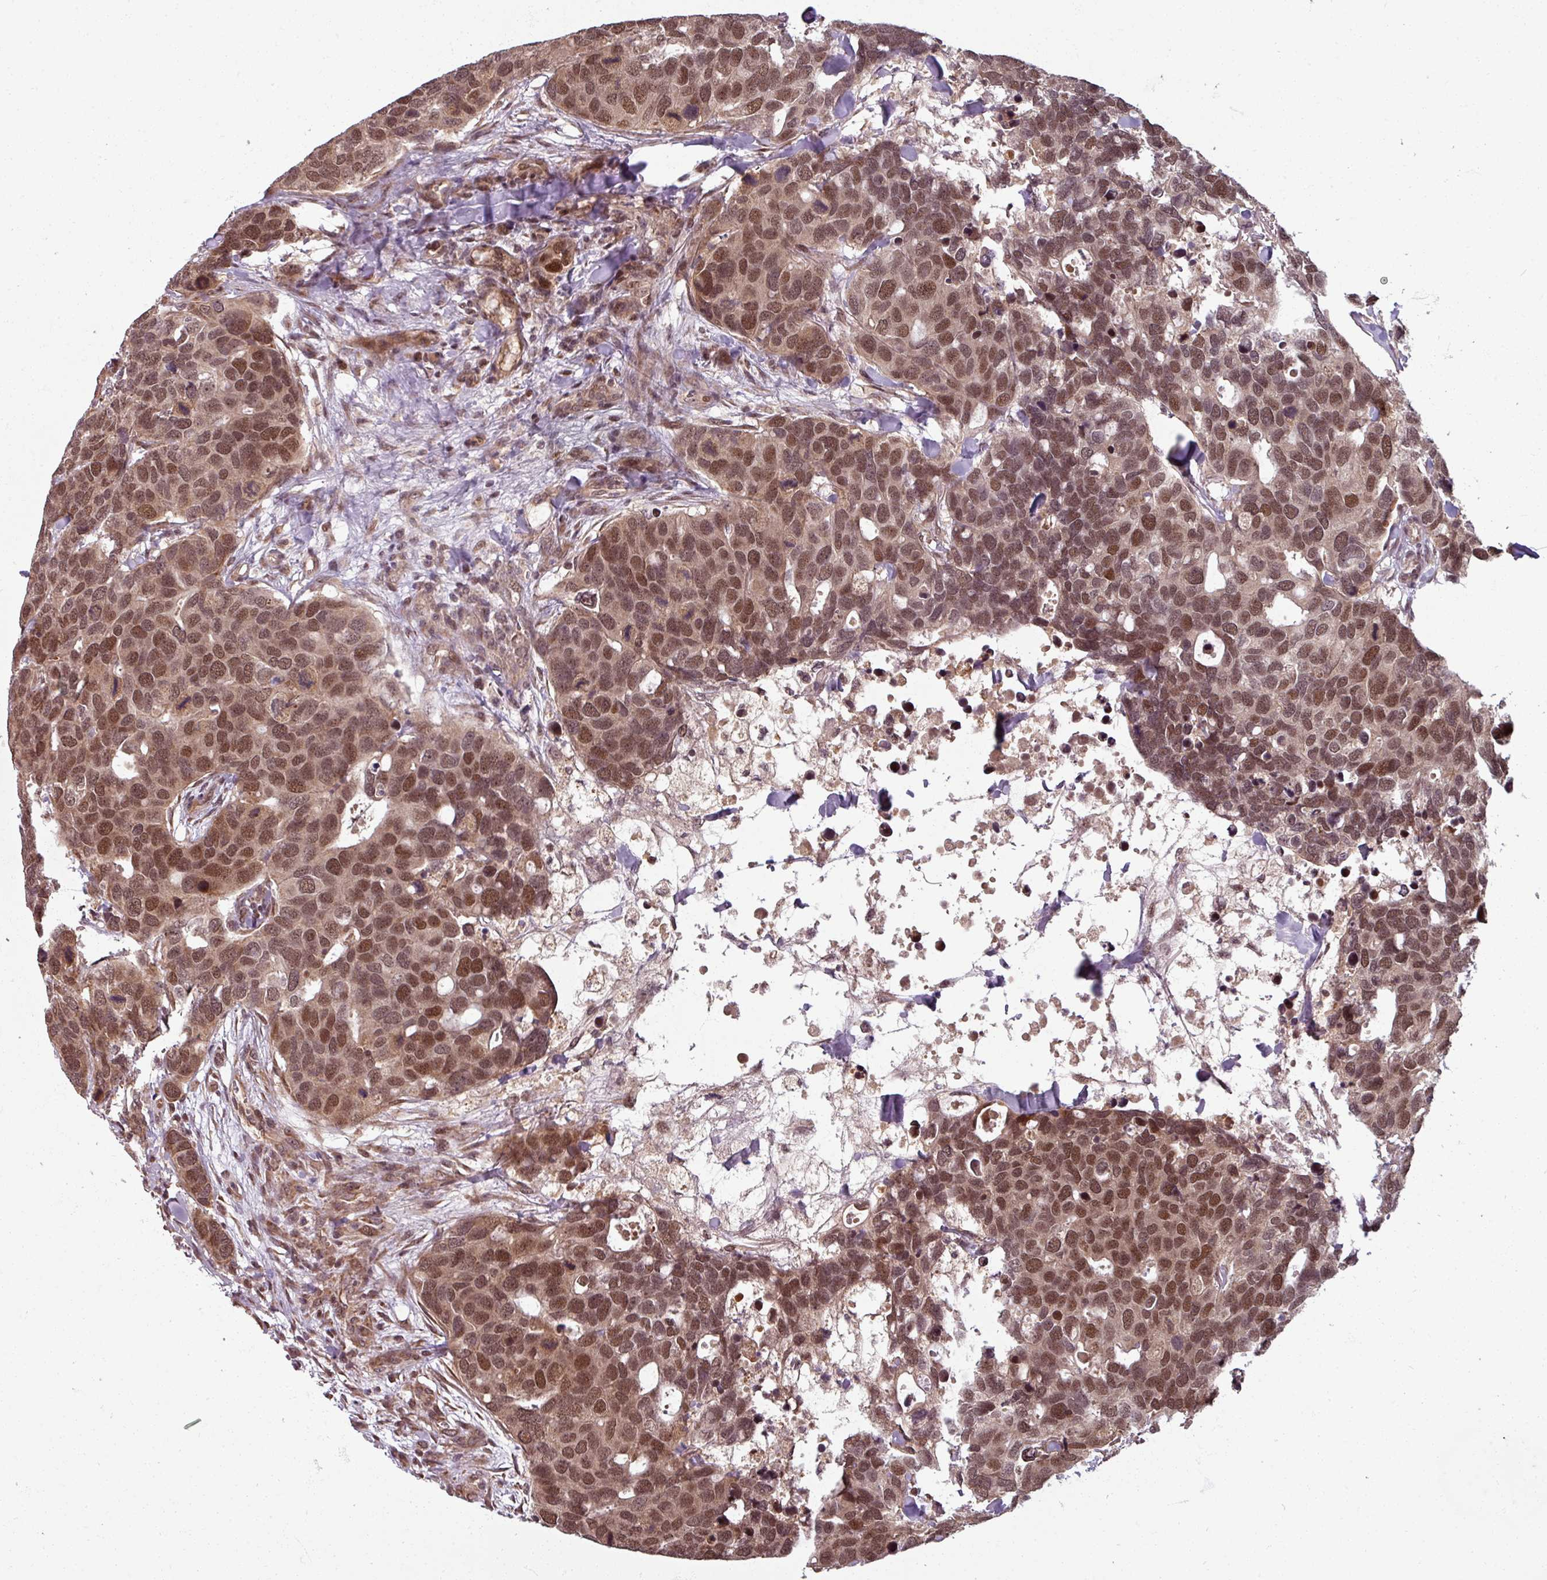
{"staining": {"intensity": "moderate", "quantity": ">75%", "location": "cytoplasmic/membranous,nuclear"}, "tissue": "breast cancer", "cell_type": "Tumor cells", "image_type": "cancer", "snomed": [{"axis": "morphology", "description": "Duct carcinoma"}, {"axis": "topography", "description": "Breast"}], "caption": "Breast cancer (infiltrating ductal carcinoma) tissue shows moderate cytoplasmic/membranous and nuclear staining in about >75% of tumor cells, visualized by immunohistochemistry. (Stains: DAB (3,3'-diaminobenzidine) in brown, nuclei in blue, Microscopy: brightfield microscopy at high magnification).", "gene": "SWI5", "patient": {"sex": "female", "age": 83}}